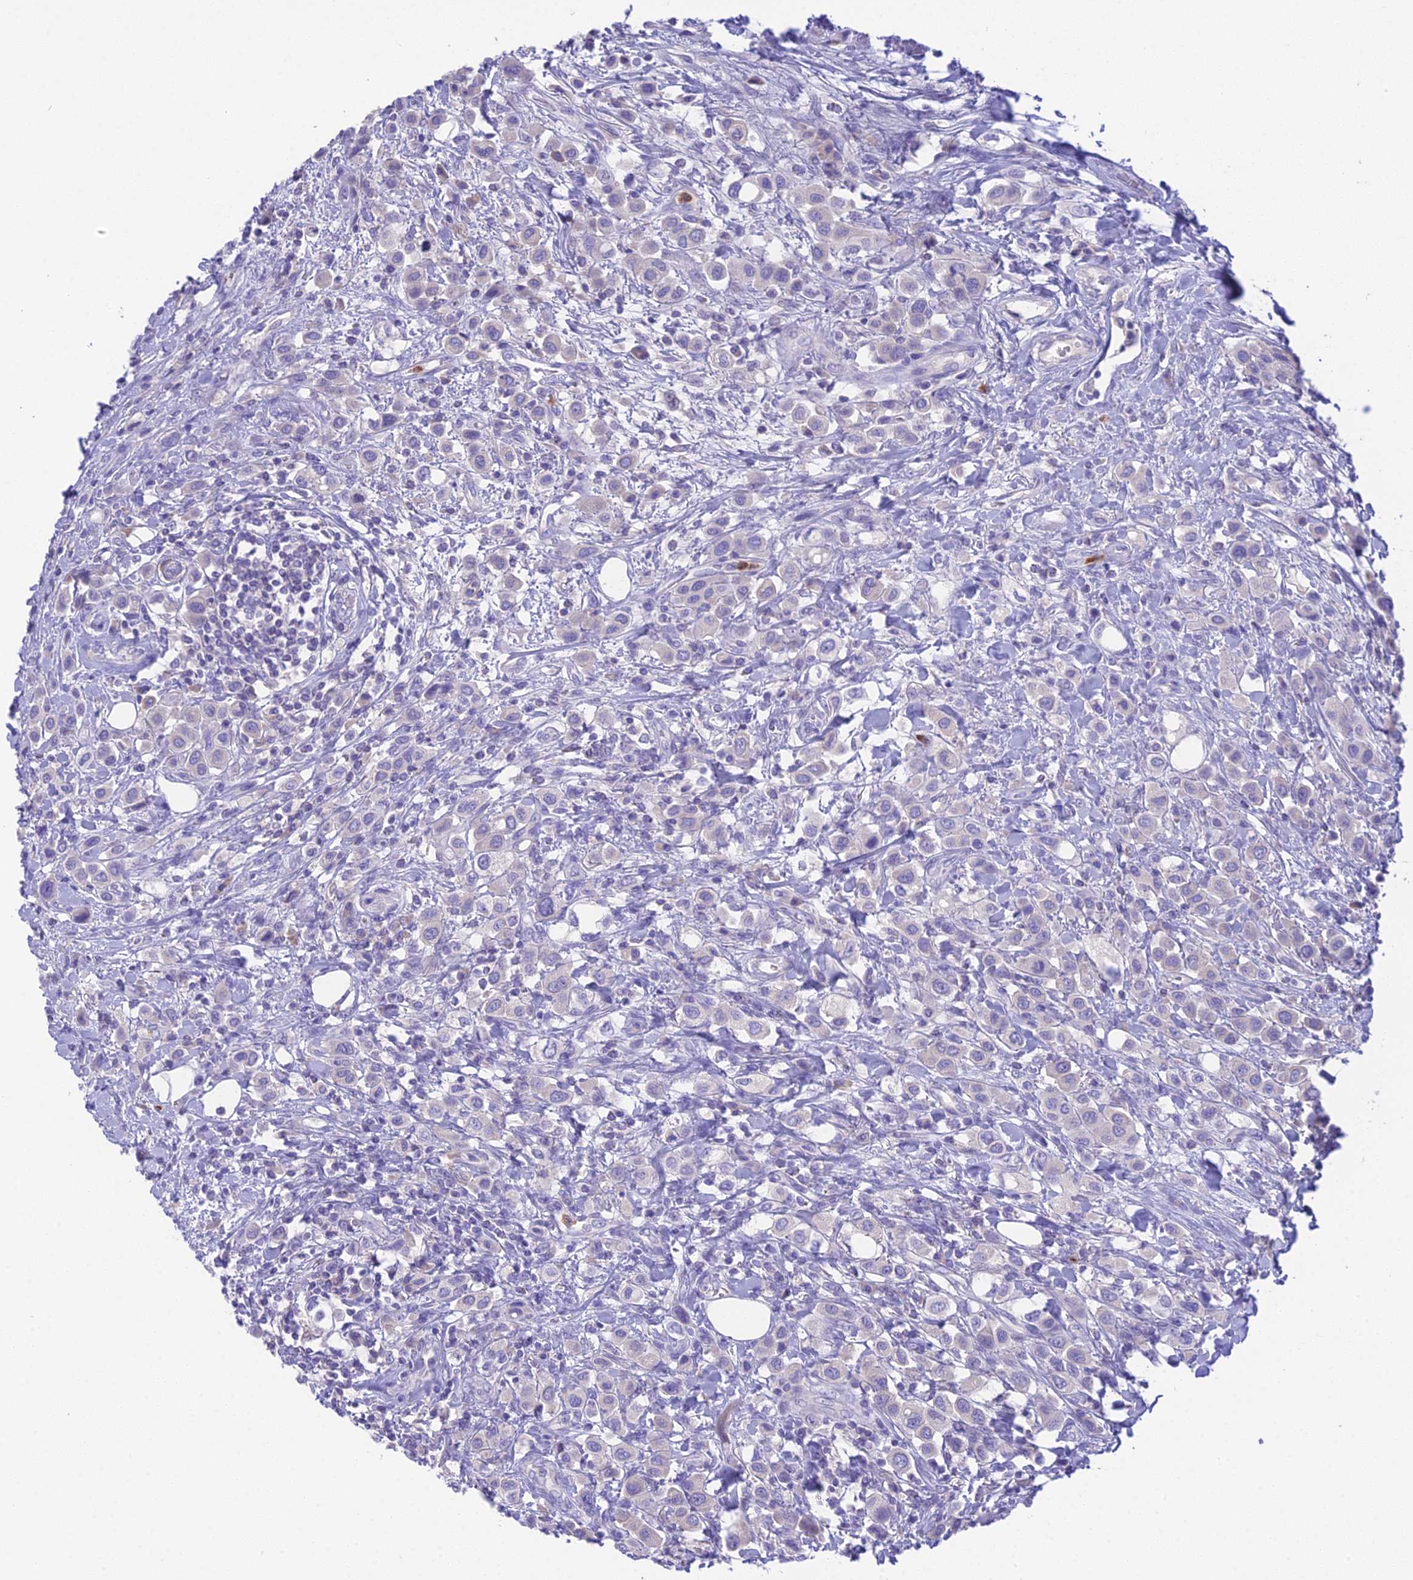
{"staining": {"intensity": "negative", "quantity": "none", "location": "none"}, "tissue": "urothelial cancer", "cell_type": "Tumor cells", "image_type": "cancer", "snomed": [{"axis": "morphology", "description": "Urothelial carcinoma, High grade"}, {"axis": "topography", "description": "Urinary bladder"}], "caption": "The histopathology image shows no significant positivity in tumor cells of urothelial carcinoma (high-grade).", "gene": "KIAA0408", "patient": {"sex": "male", "age": 50}}